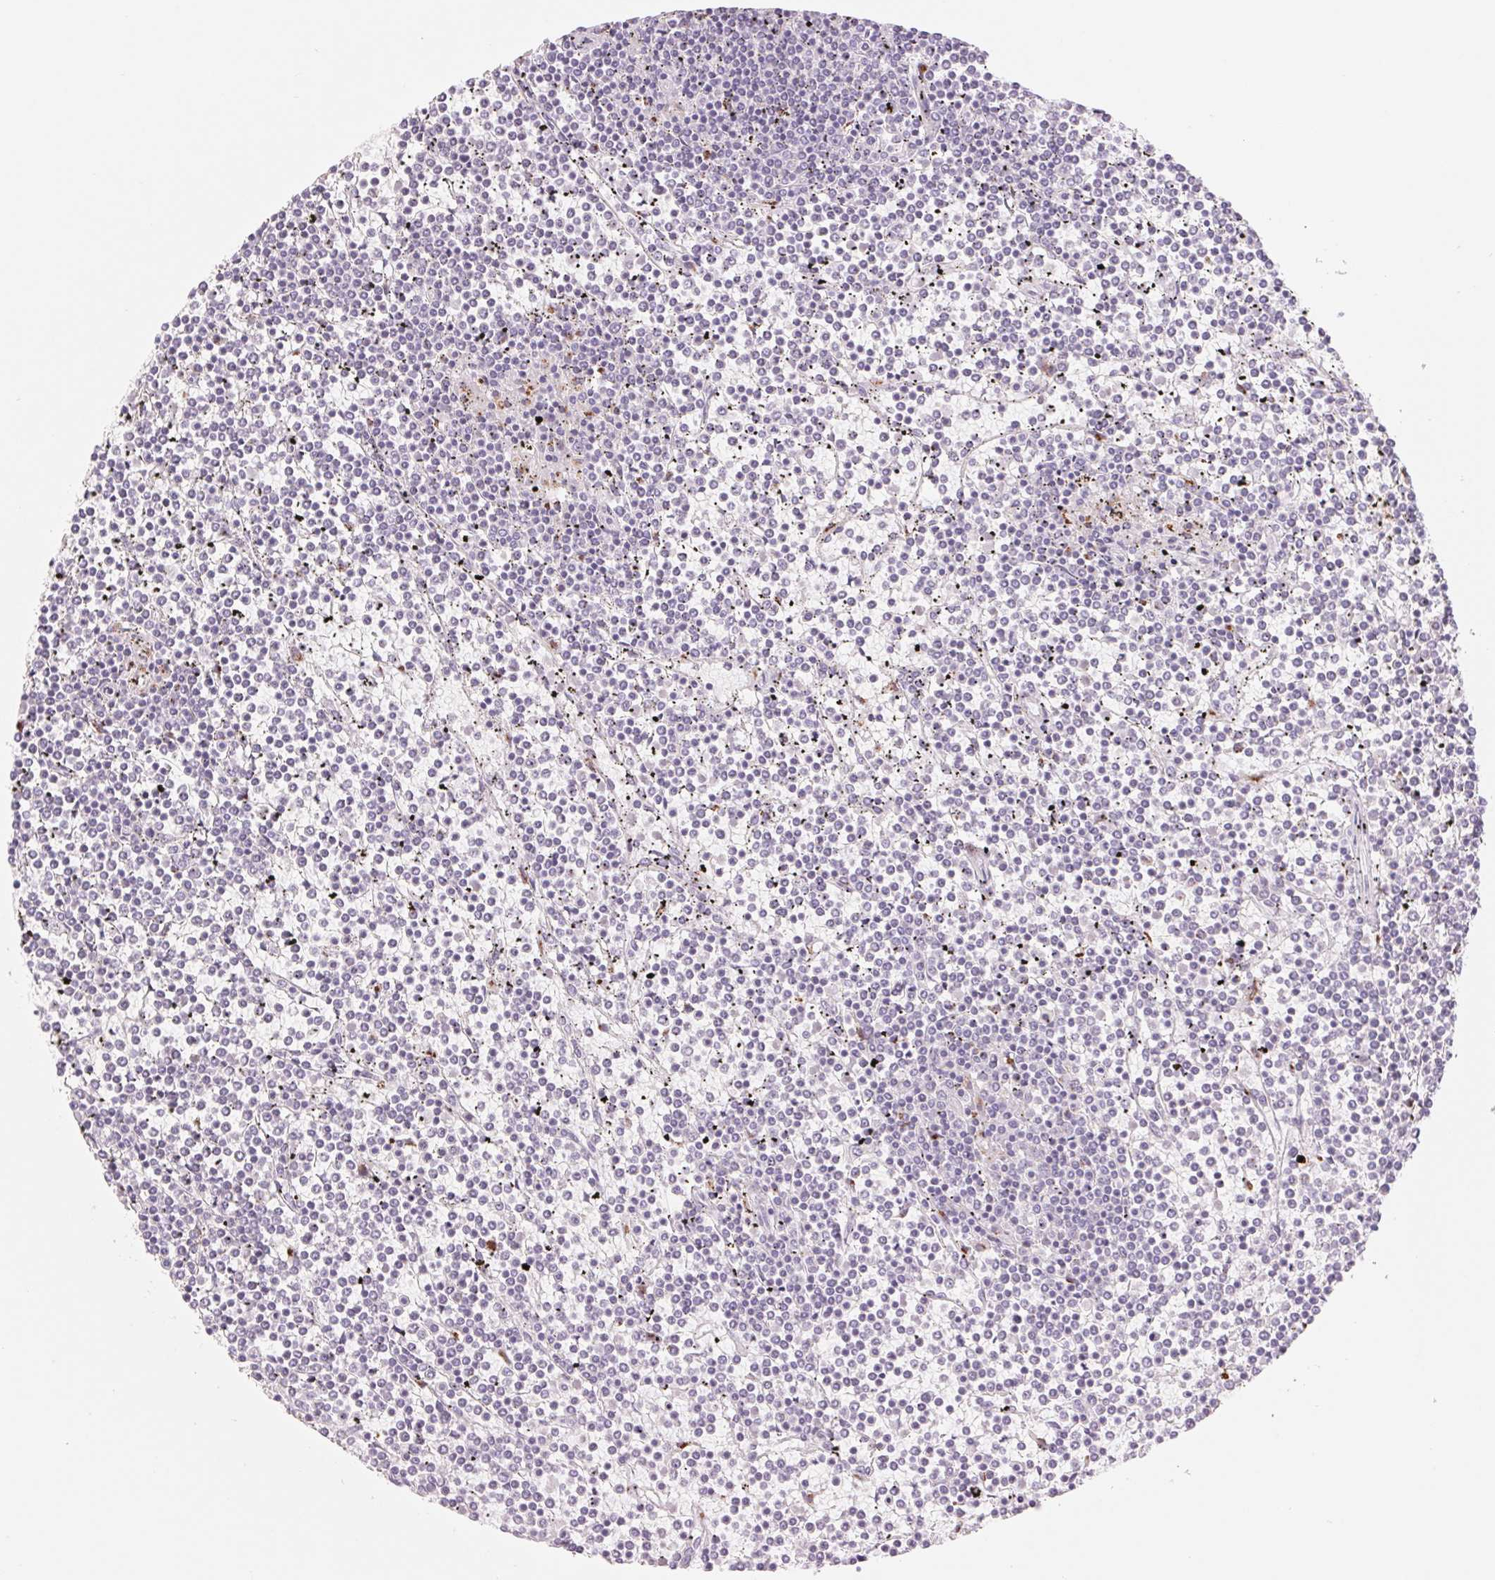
{"staining": {"intensity": "negative", "quantity": "none", "location": "none"}, "tissue": "lymphoma", "cell_type": "Tumor cells", "image_type": "cancer", "snomed": [{"axis": "morphology", "description": "Malignant lymphoma, non-Hodgkin's type, Low grade"}, {"axis": "topography", "description": "Spleen"}], "caption": "Immunohistochemistry micrograph of low-grade malignant lymphoma, non-Hodgkin's type stained for a protein (brown), which demonstrates no positivity in tumor cells. The staining is performed using DAB brown chromogen with nuclei counter-stained in using hematoxylin.", "gene": "GALNT7", "patient": {"sex": "female", "age": 19}}